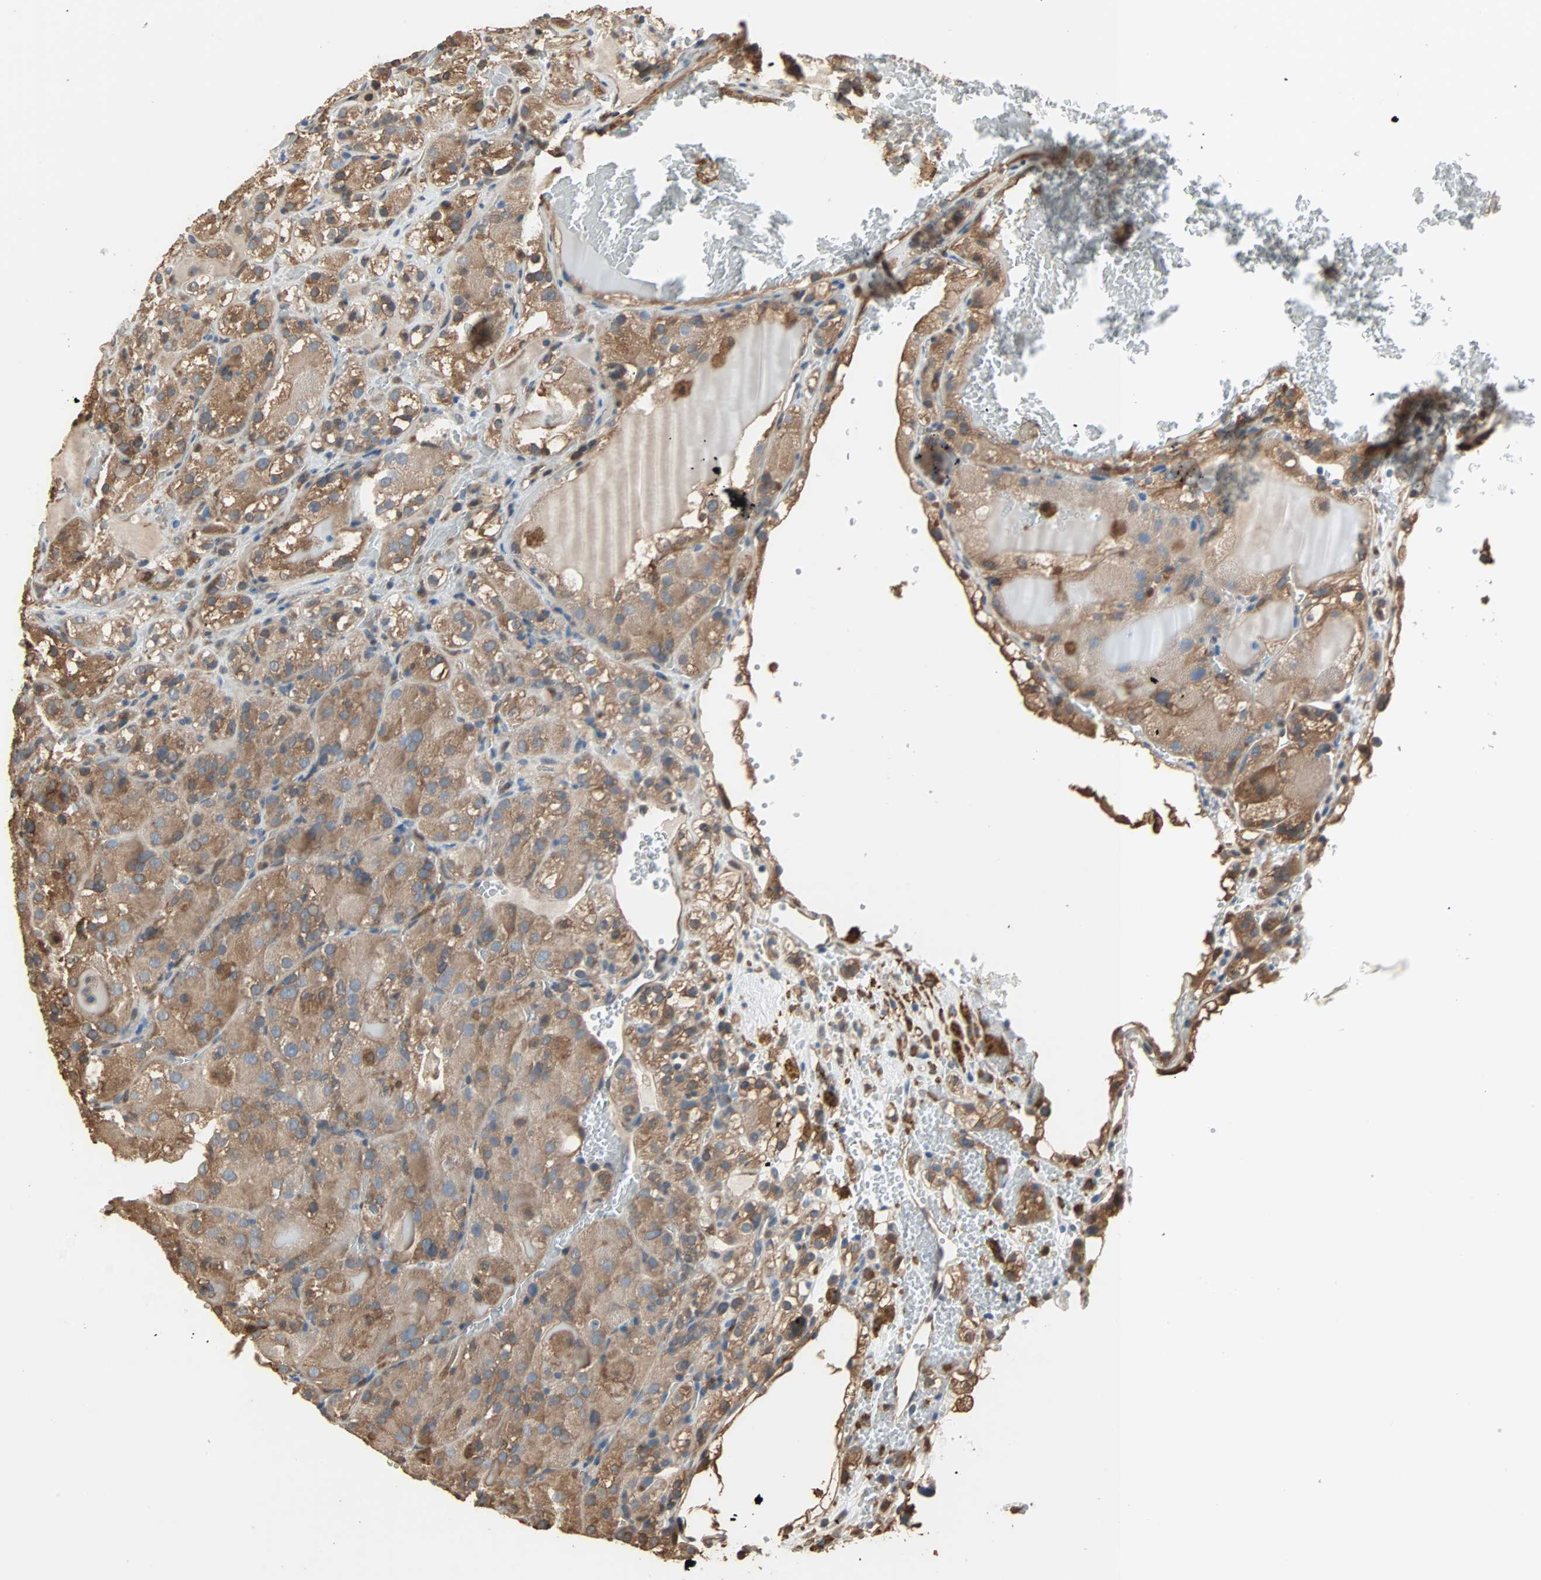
{"staining": {"intensity": "moderate", "quantity": ">75%", "location": "cytoplasmic/membranous"}, "tissue": "renal cancer", "cell_type": "Tumor cells", "image_type": "cancer", "snomed": [{"axis": "morphology", "description": "Normal tissue, NOS"}, {"axis": "morphology", "description": "Adenocarcinoma, NOS"}, {"axis": "topography", "description": "Kidney"}], "caption": "Renal cancer (adenocarcinoma) stained for a protein demonstrates moderate cytoplasmic/membranous positivity in tumor cells. (brown staining indicates protein expression, while blue staining denotes nuclei).", "gene": "PRDX1", "patient": {"sex": "male", "age": 61}}